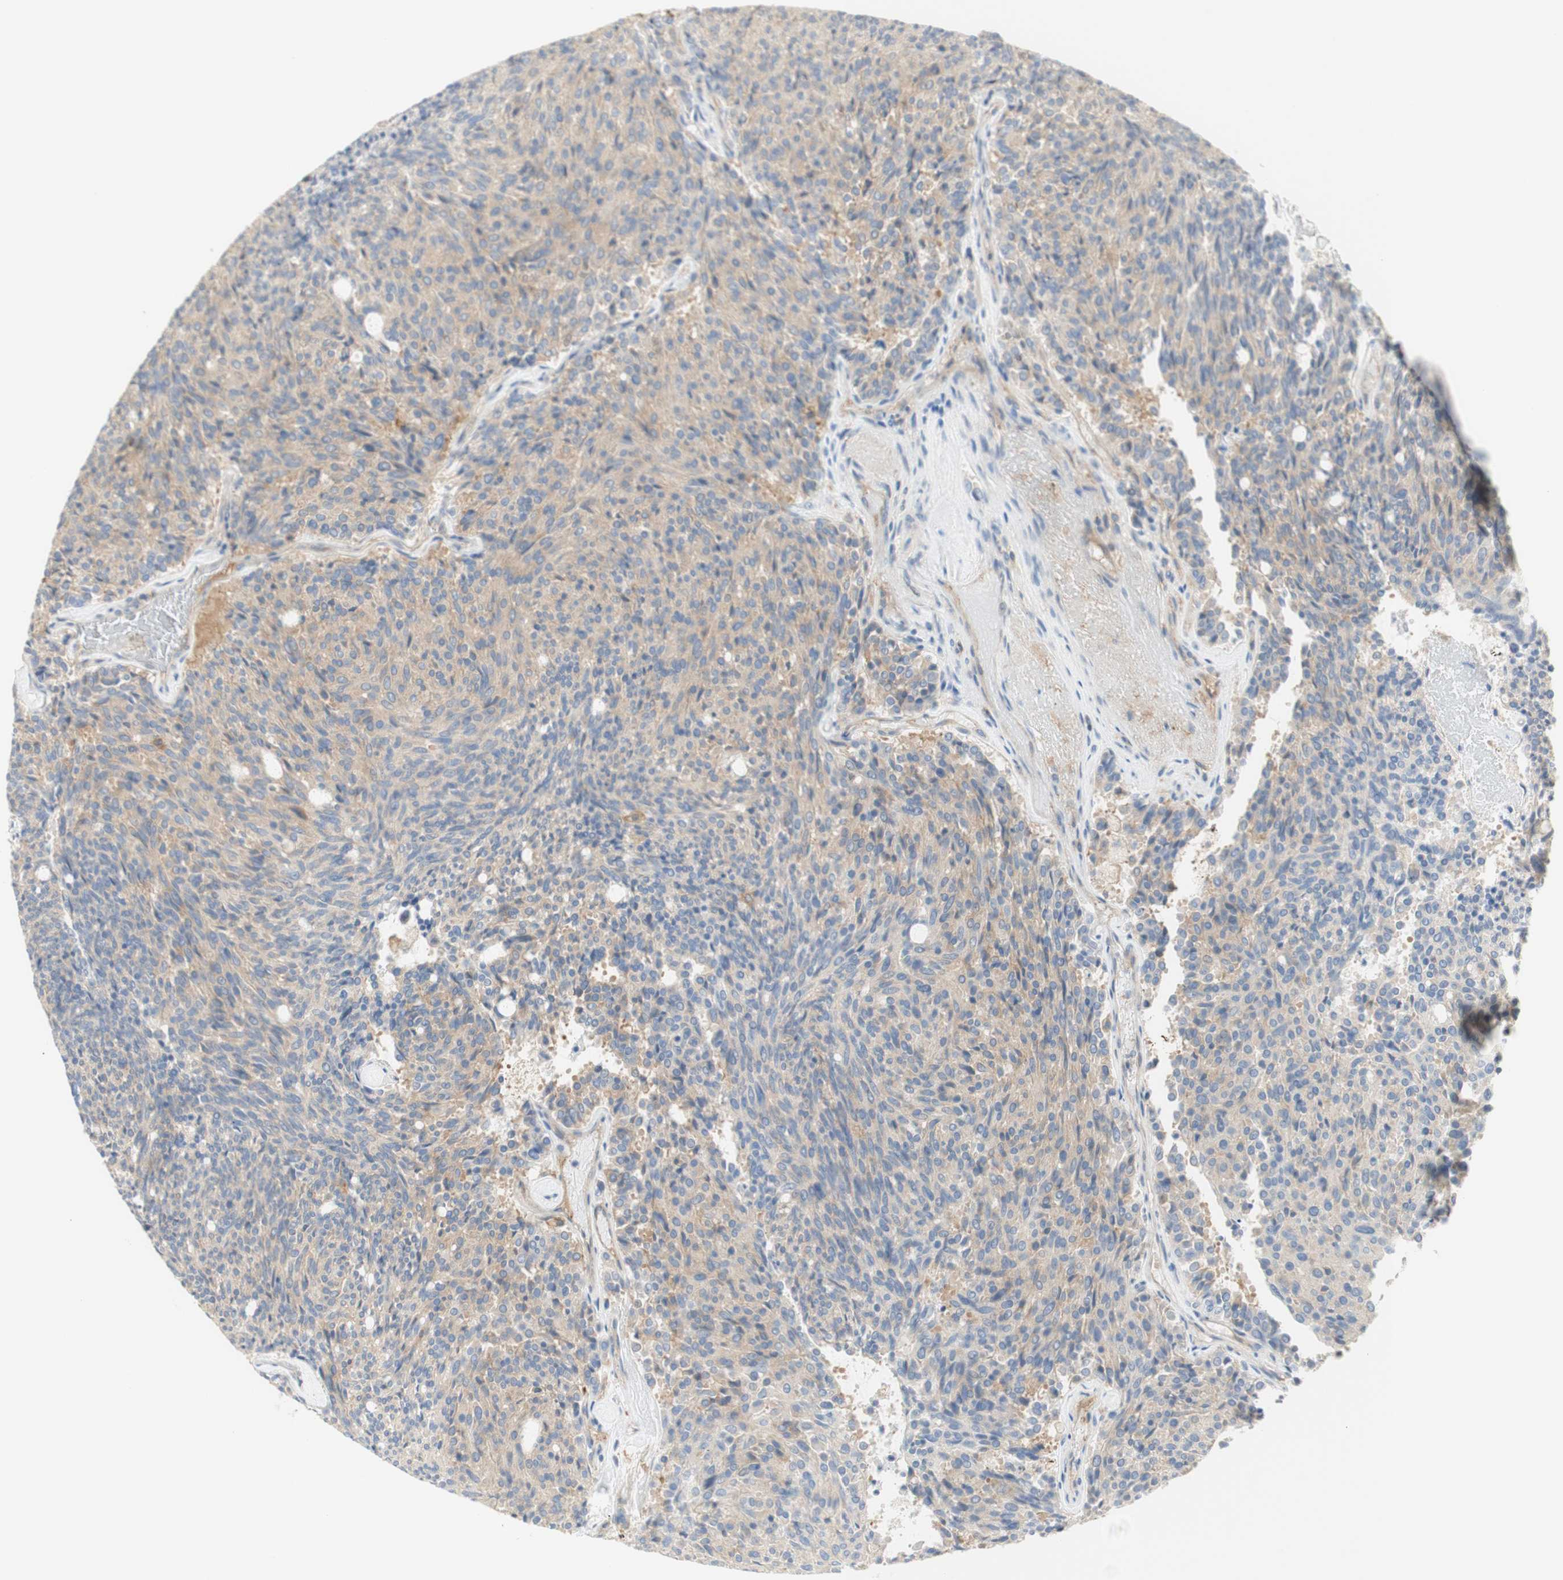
{"staining": {"intensity": "moderate", "quantity": ">75%", "location": "cytoplasmic/membranous"}, "tissue": "carcinoid", "cell_type": "Tumor cells", "image_type": "cancer", "snomed": [{"axis": "morphology", "description": "Carcinoid, malignant, NOS"}, {"axis": "topography", "description": "Pancreas"}], "caption": "Immunohistochemistry (IHC) (DAB (3,3'-diaminobenzidine)) staining of carcinoid demonstrates moderate cytoplasmic/membranous protein staining in approximately >75% of tumor cells.", "gene": "IKBKG", "patient": {"sex": "female", "age": 54}}